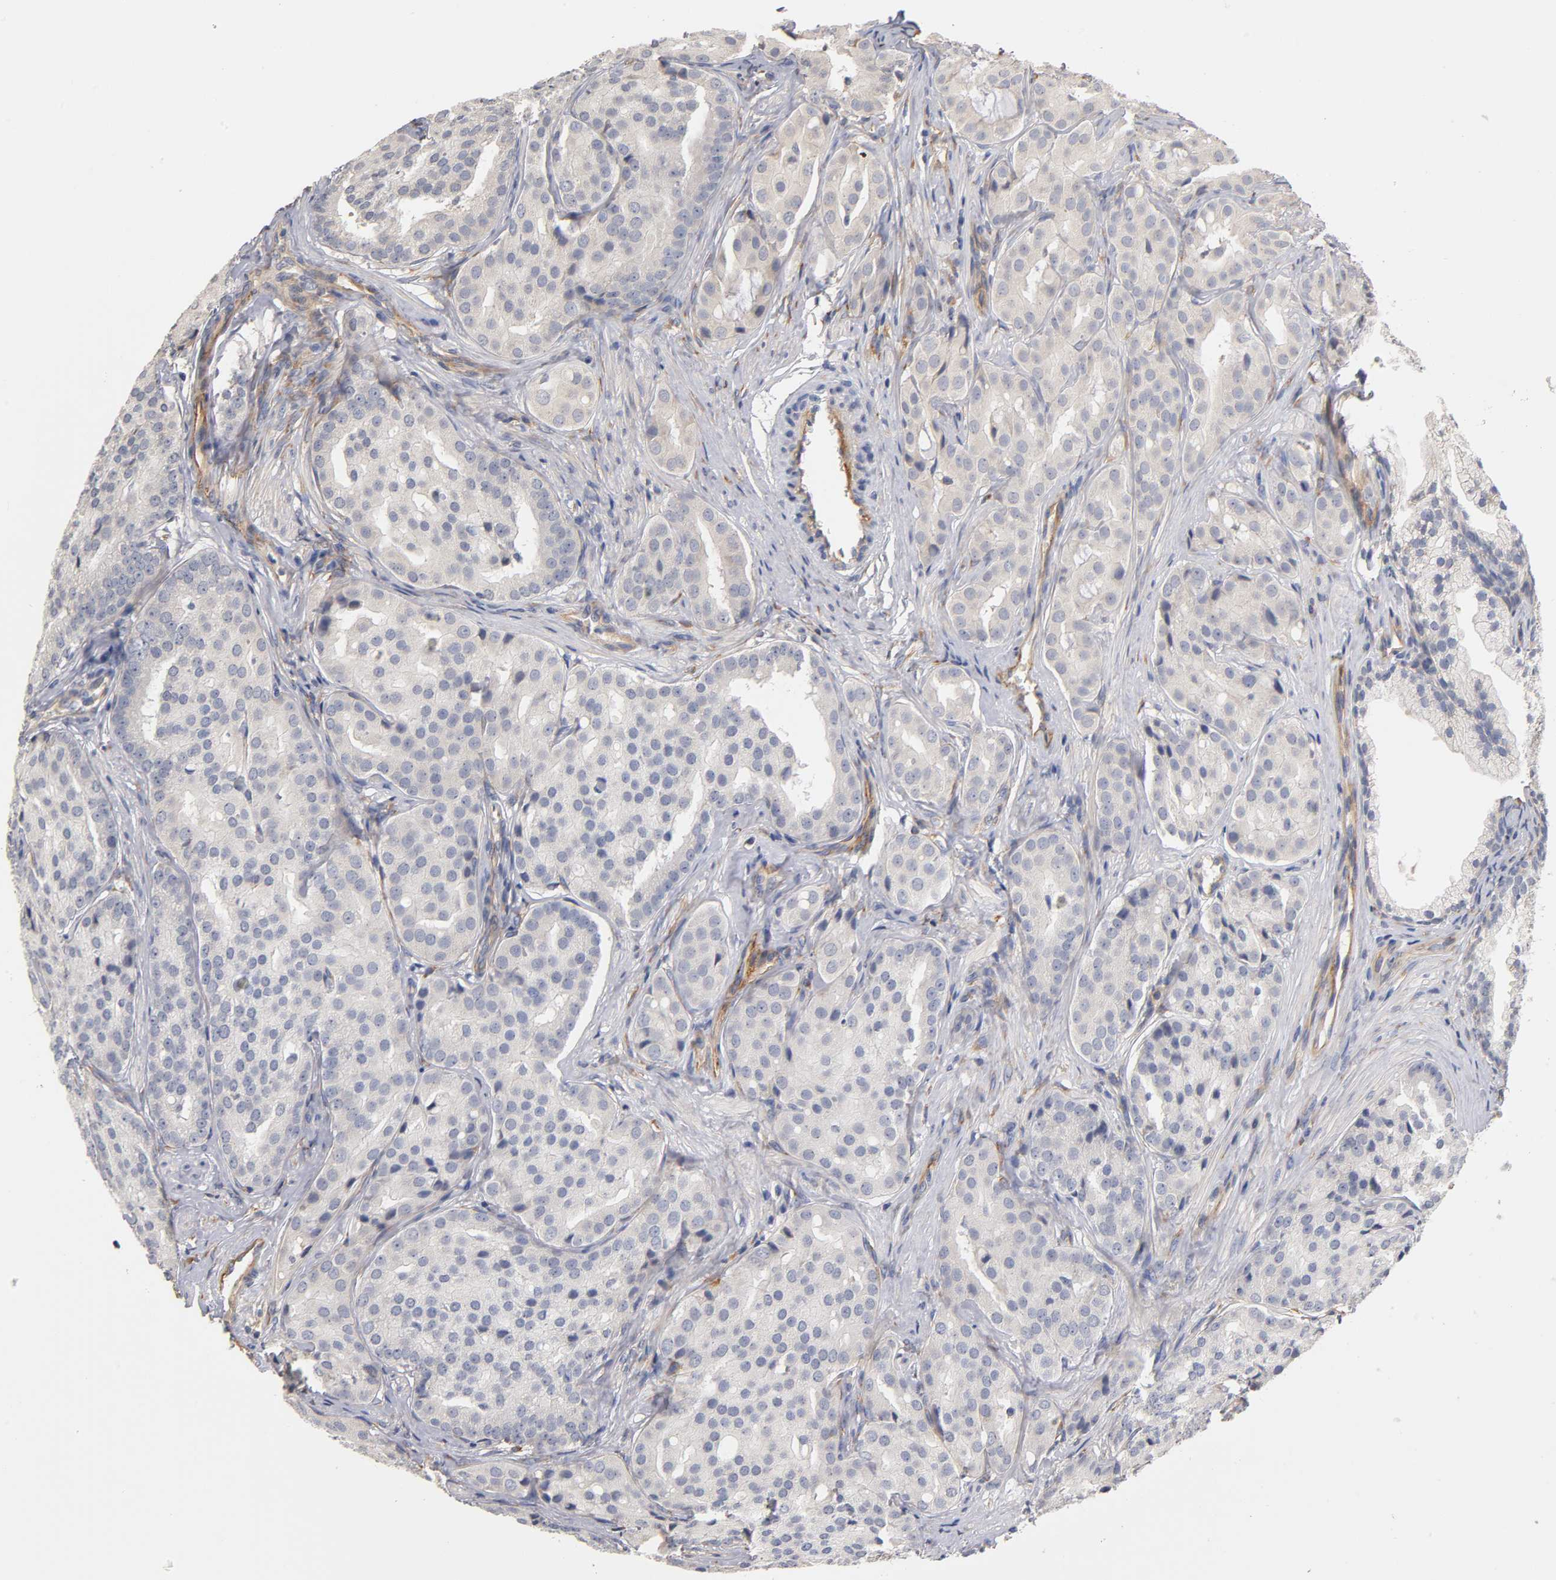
{"staining": {"intensity": "negative", "quantity": "none", "location": "none"}, "tissue": "prostate cancer", "cell_type": "Tumor cells", "image_type": "cancer", "snomed": [{"axis": "morphology", "description": "Adenocarcinoma, High grade"}, {"axis": "topography", "description": "Prostate"}], "caption": "Immunohistochemistry (IHC) histopathology image of human prostate cancer (high-grade adenocarcinoma) stained for a protein (brown), which shows no expression in tumor cells.", "gene": "LAMB1", "patient": {"sex": "male", "age": 64}}